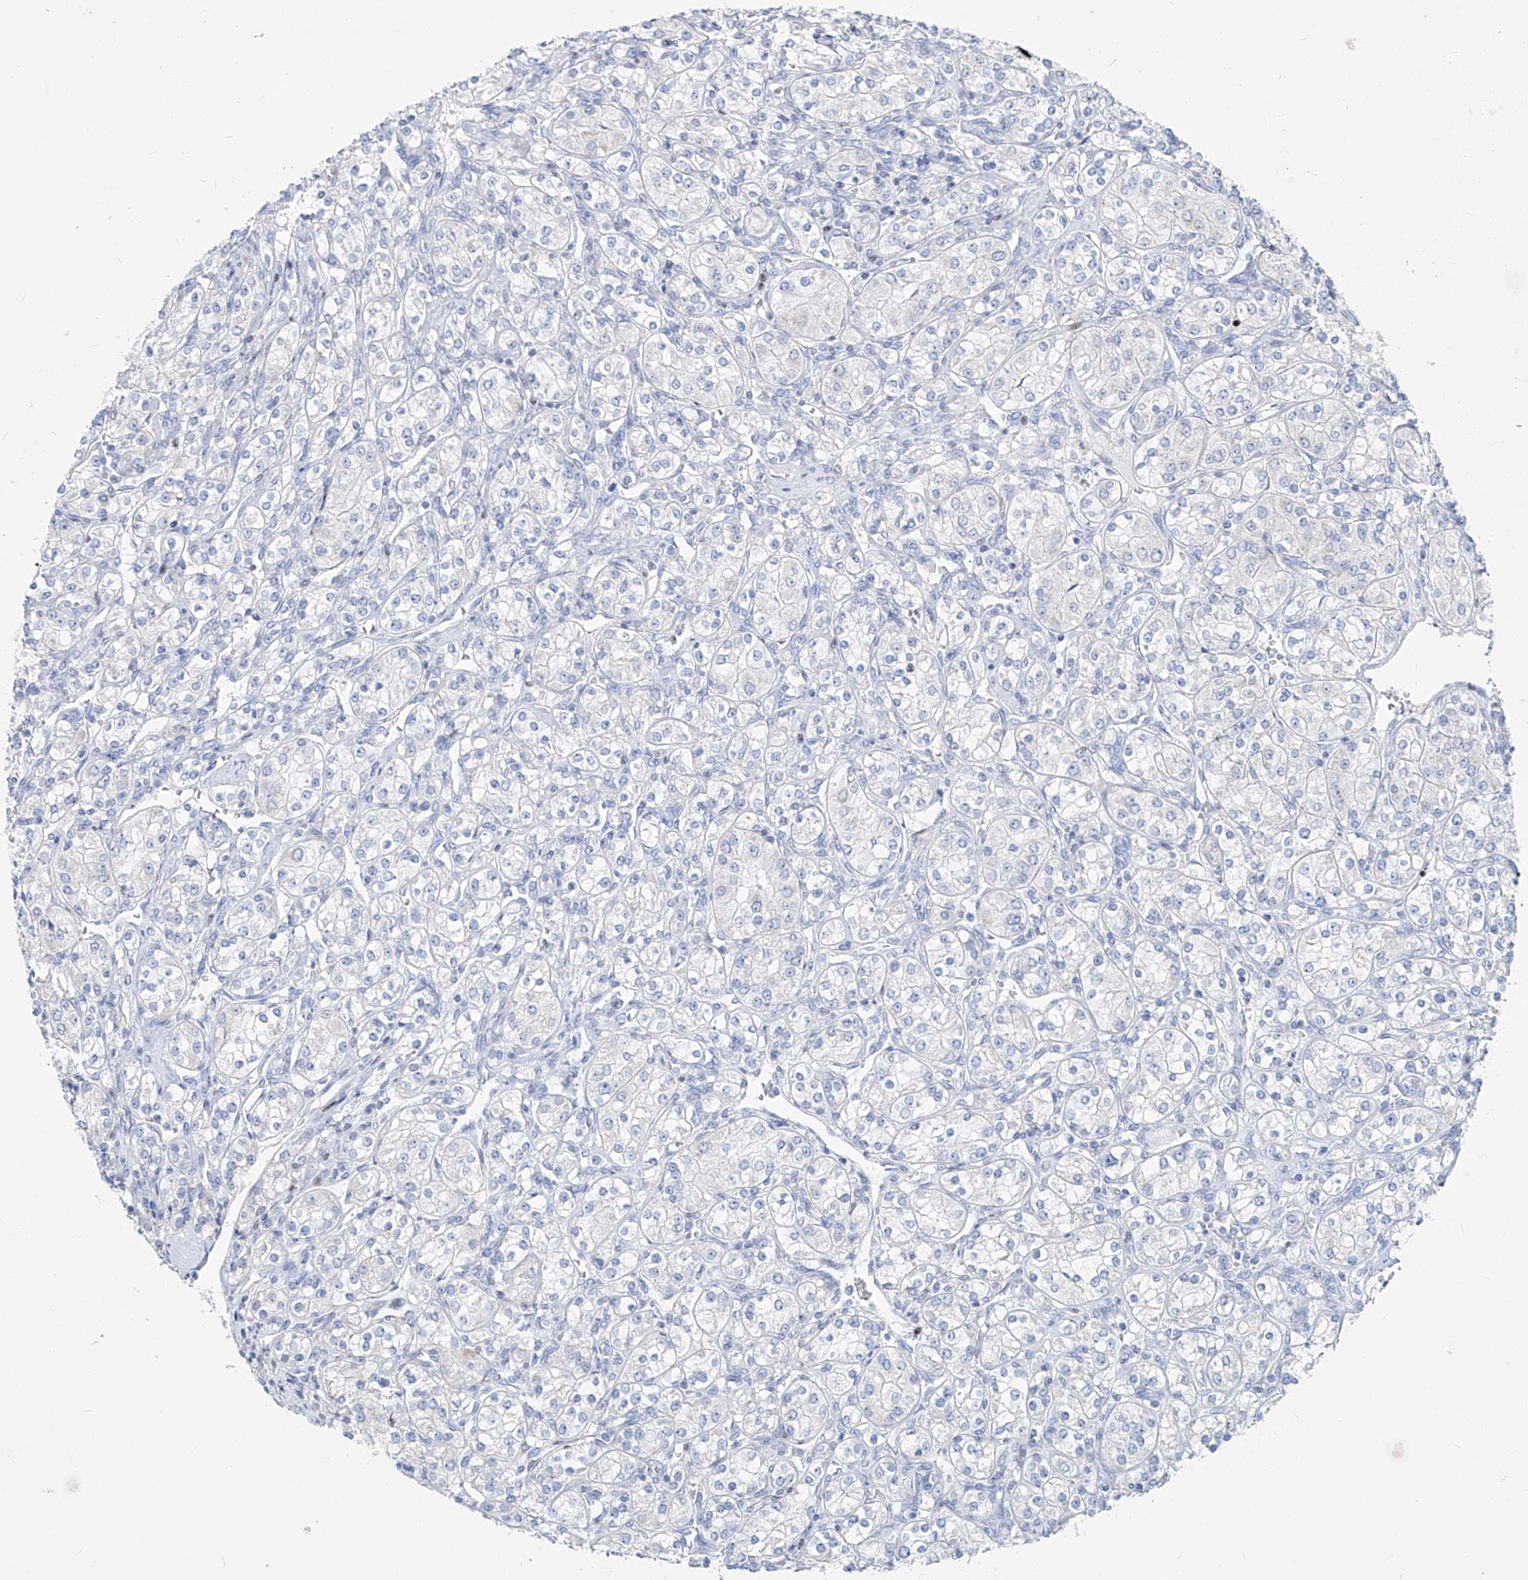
{"staining": {"intensity": "negative", "quantity": "none", "location": "none"}, "tissue": "renal cancer", "cell_type": "Tumor cells", "image_type": "cancer", "snomed": [{"axis": "morphology", "description": "Adenocarcinoma, NOS"}, {"axis": "topography", "description": "Kidney"}], "caption": "Adenocarcinoma (renal) stained for a protein using IHC shows no positivity tumor cells.", "gene": "FRS3", "patient": {"sex": "male", "age": 77}}